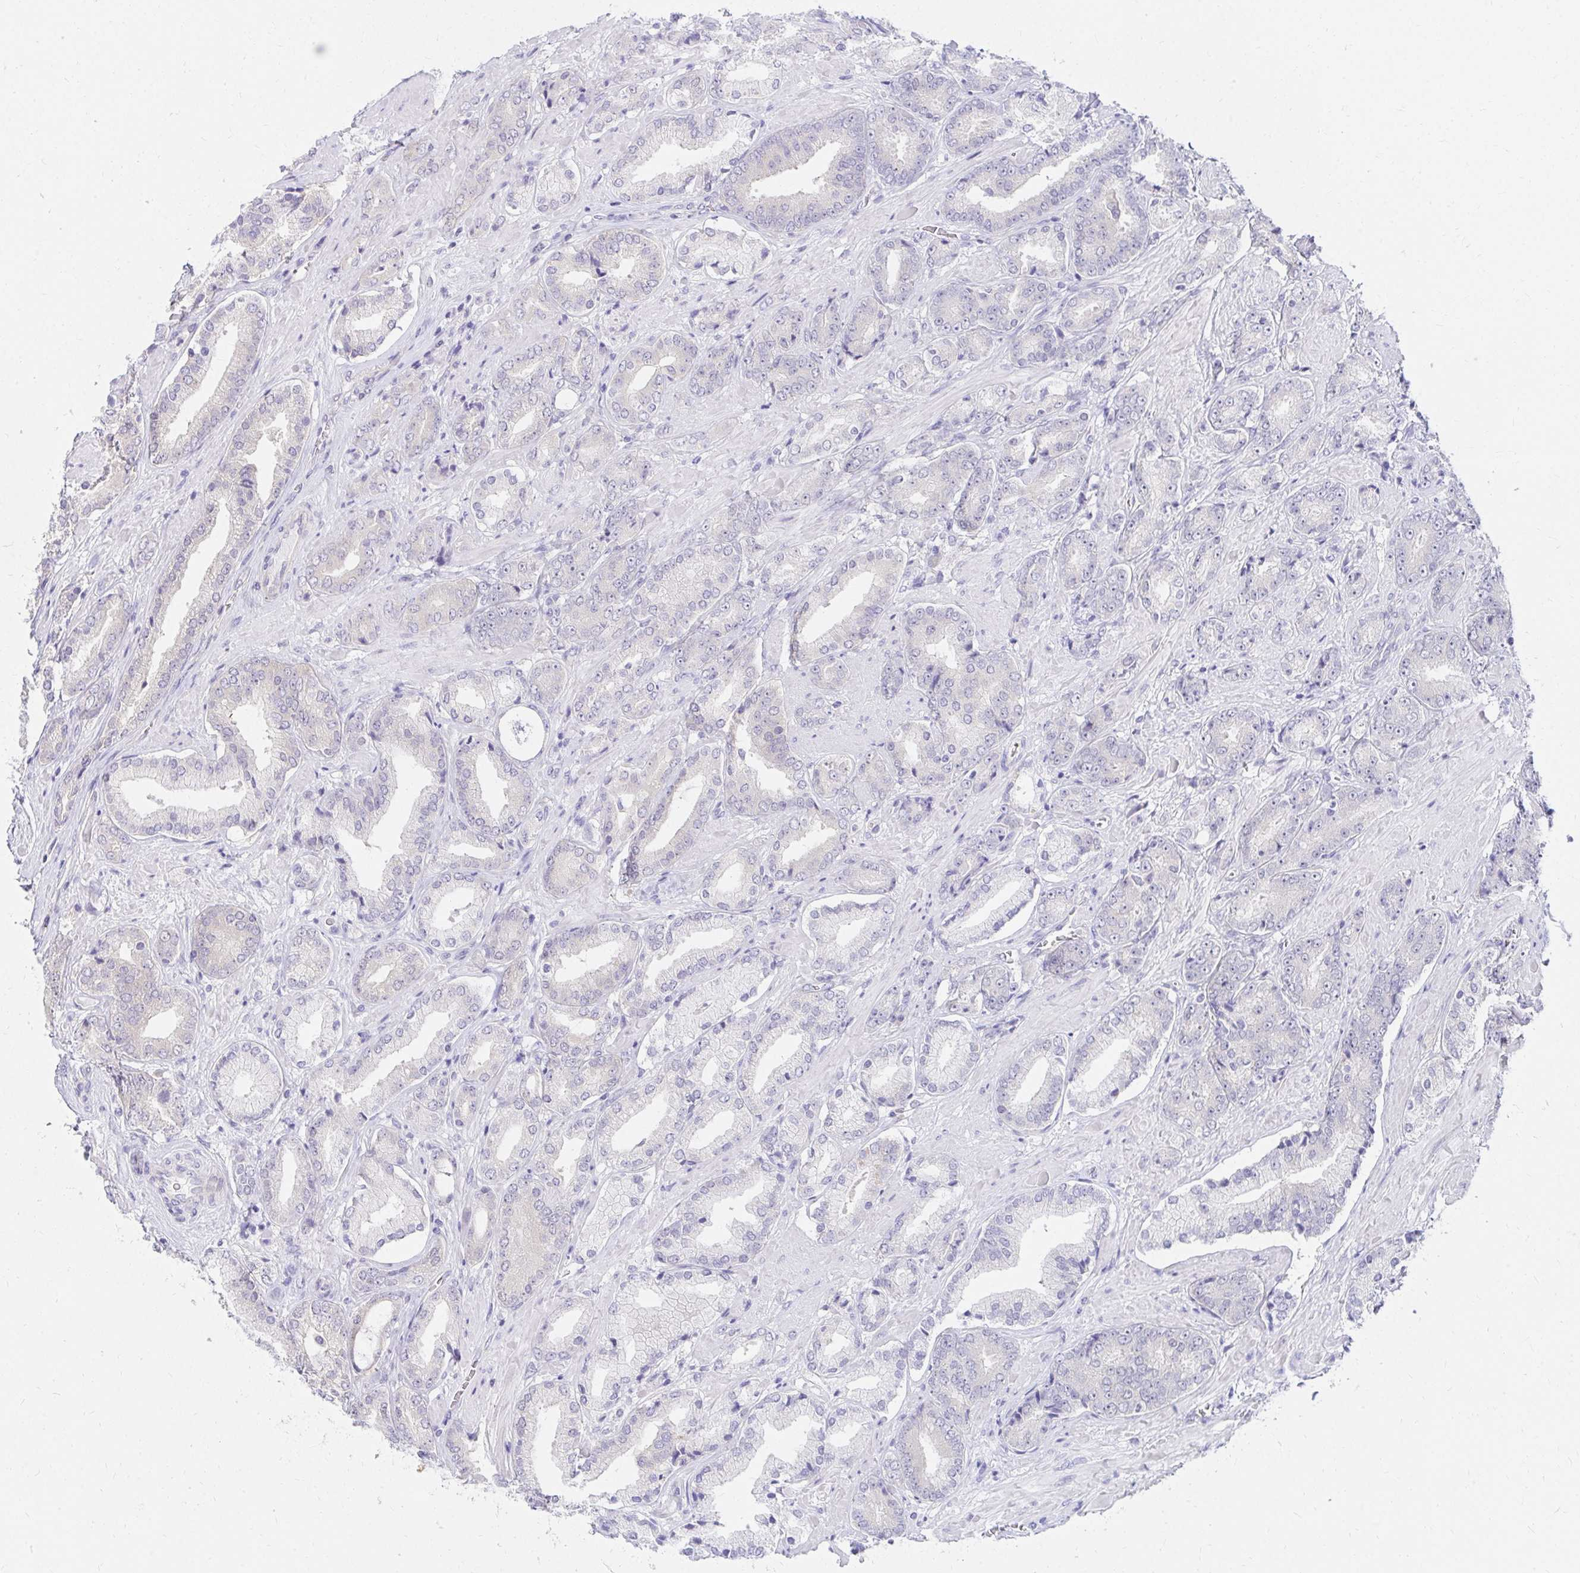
{"staining": {"intensity": "negative", "quantity": "none", "location": "none"}, "tissue": "prostate cancer", "cell_type": "Tumor cells", "image_type": "cancer", "snomed": [{"axis": "morphology", "description": "Adenocarcinoma, High grade"}, {"axis": "topography", "description": "Prostate"}], "caption": "Tumor cells show no significant protein staining in adenocarcinoma (high-grade) (prostate).", "gene": "C19orf81", "patient": {"sex": "male", "age": 56}}